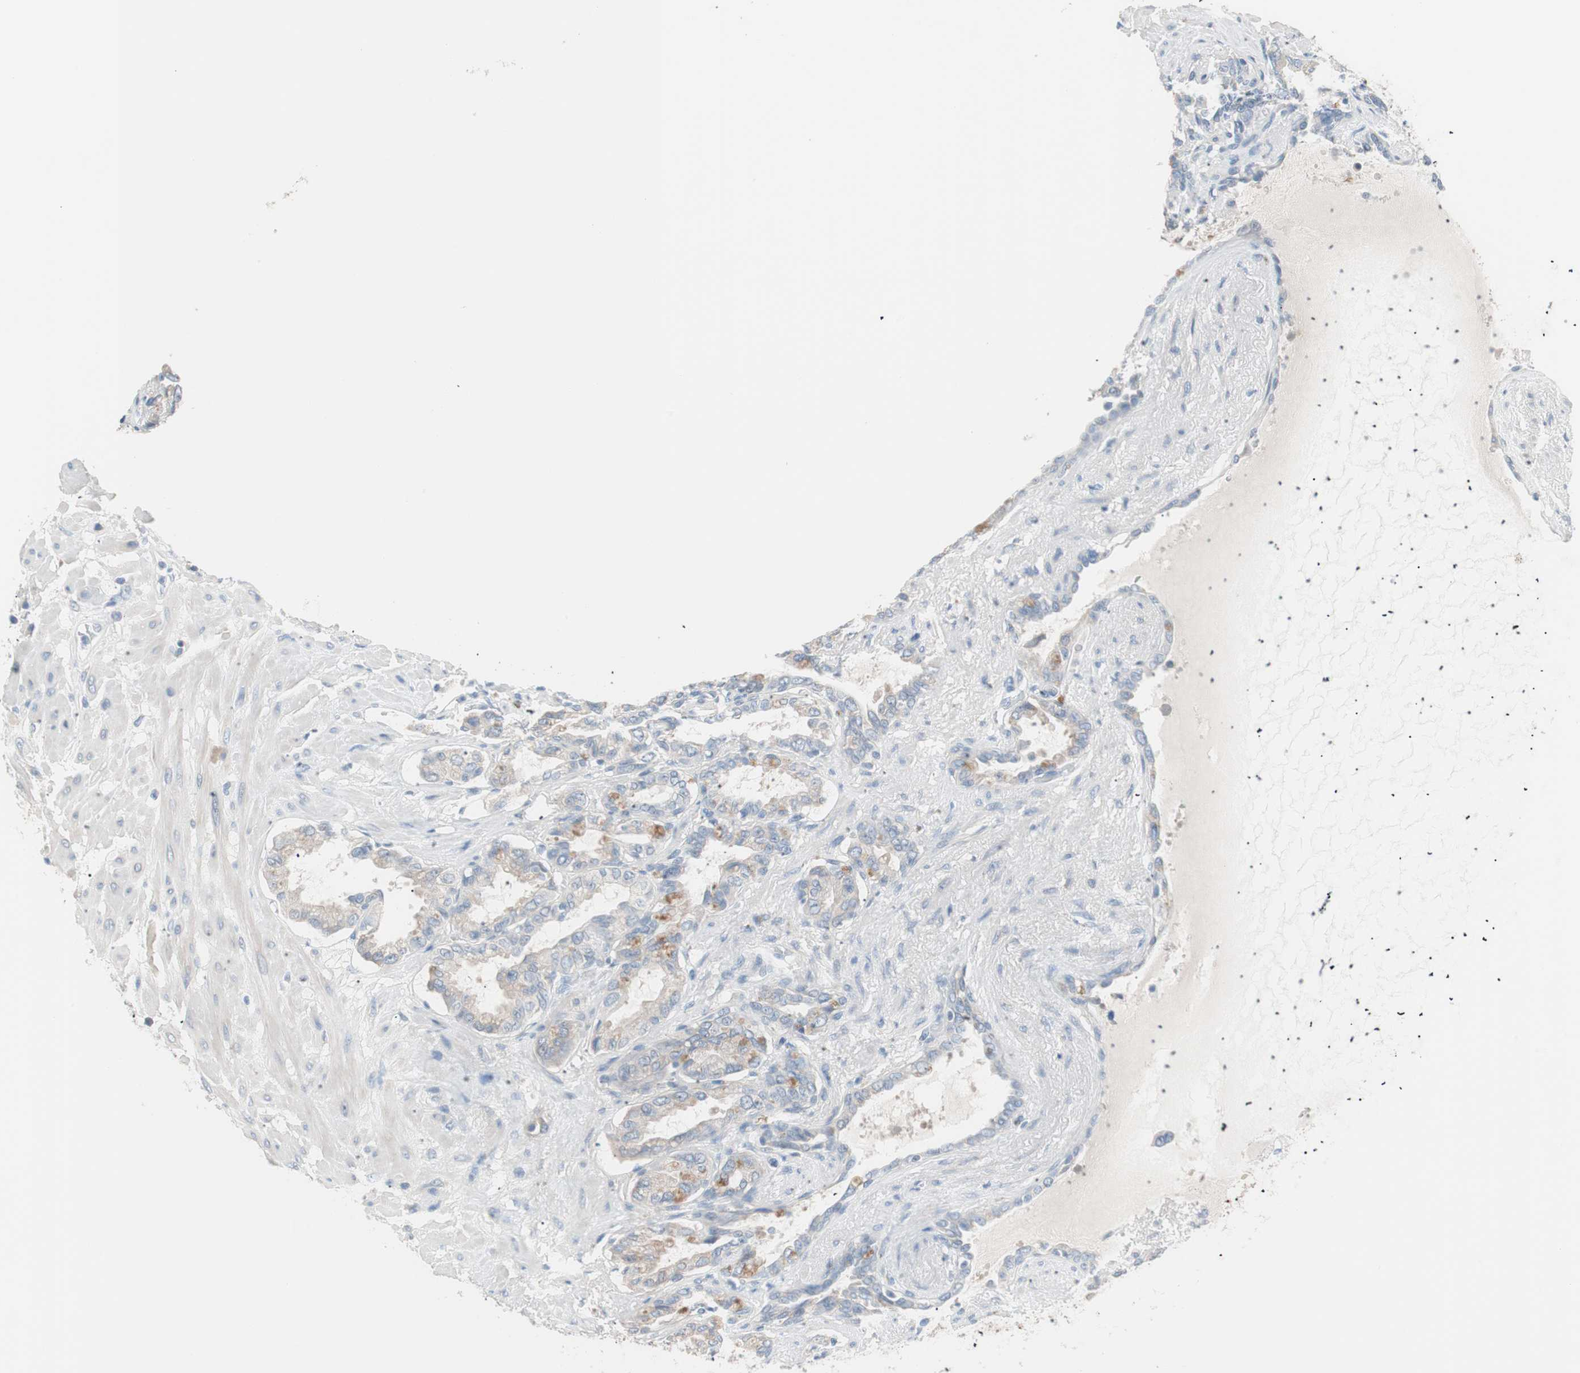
{"staining": {"intensity": "moderate", "quantity": "<25%", "location": "cytoplasmic/membranous"}, "tissue": "seminal vesicle", "cell_type": "Glandular cells", "image_type": "normal", "snomed": [{"axis": "morphology", "description": "Normal tissue, NOS"}, {"axis": "topography", "description": "Seminal veicle"}], "caption": "A low amount of moderate cytoplasmic/membranous positivity is present in about <25% of glandular cells in unremarkable seminal vesicle.", "gene": "VIL1", "patient": {"sex": "male", "age": 61}}